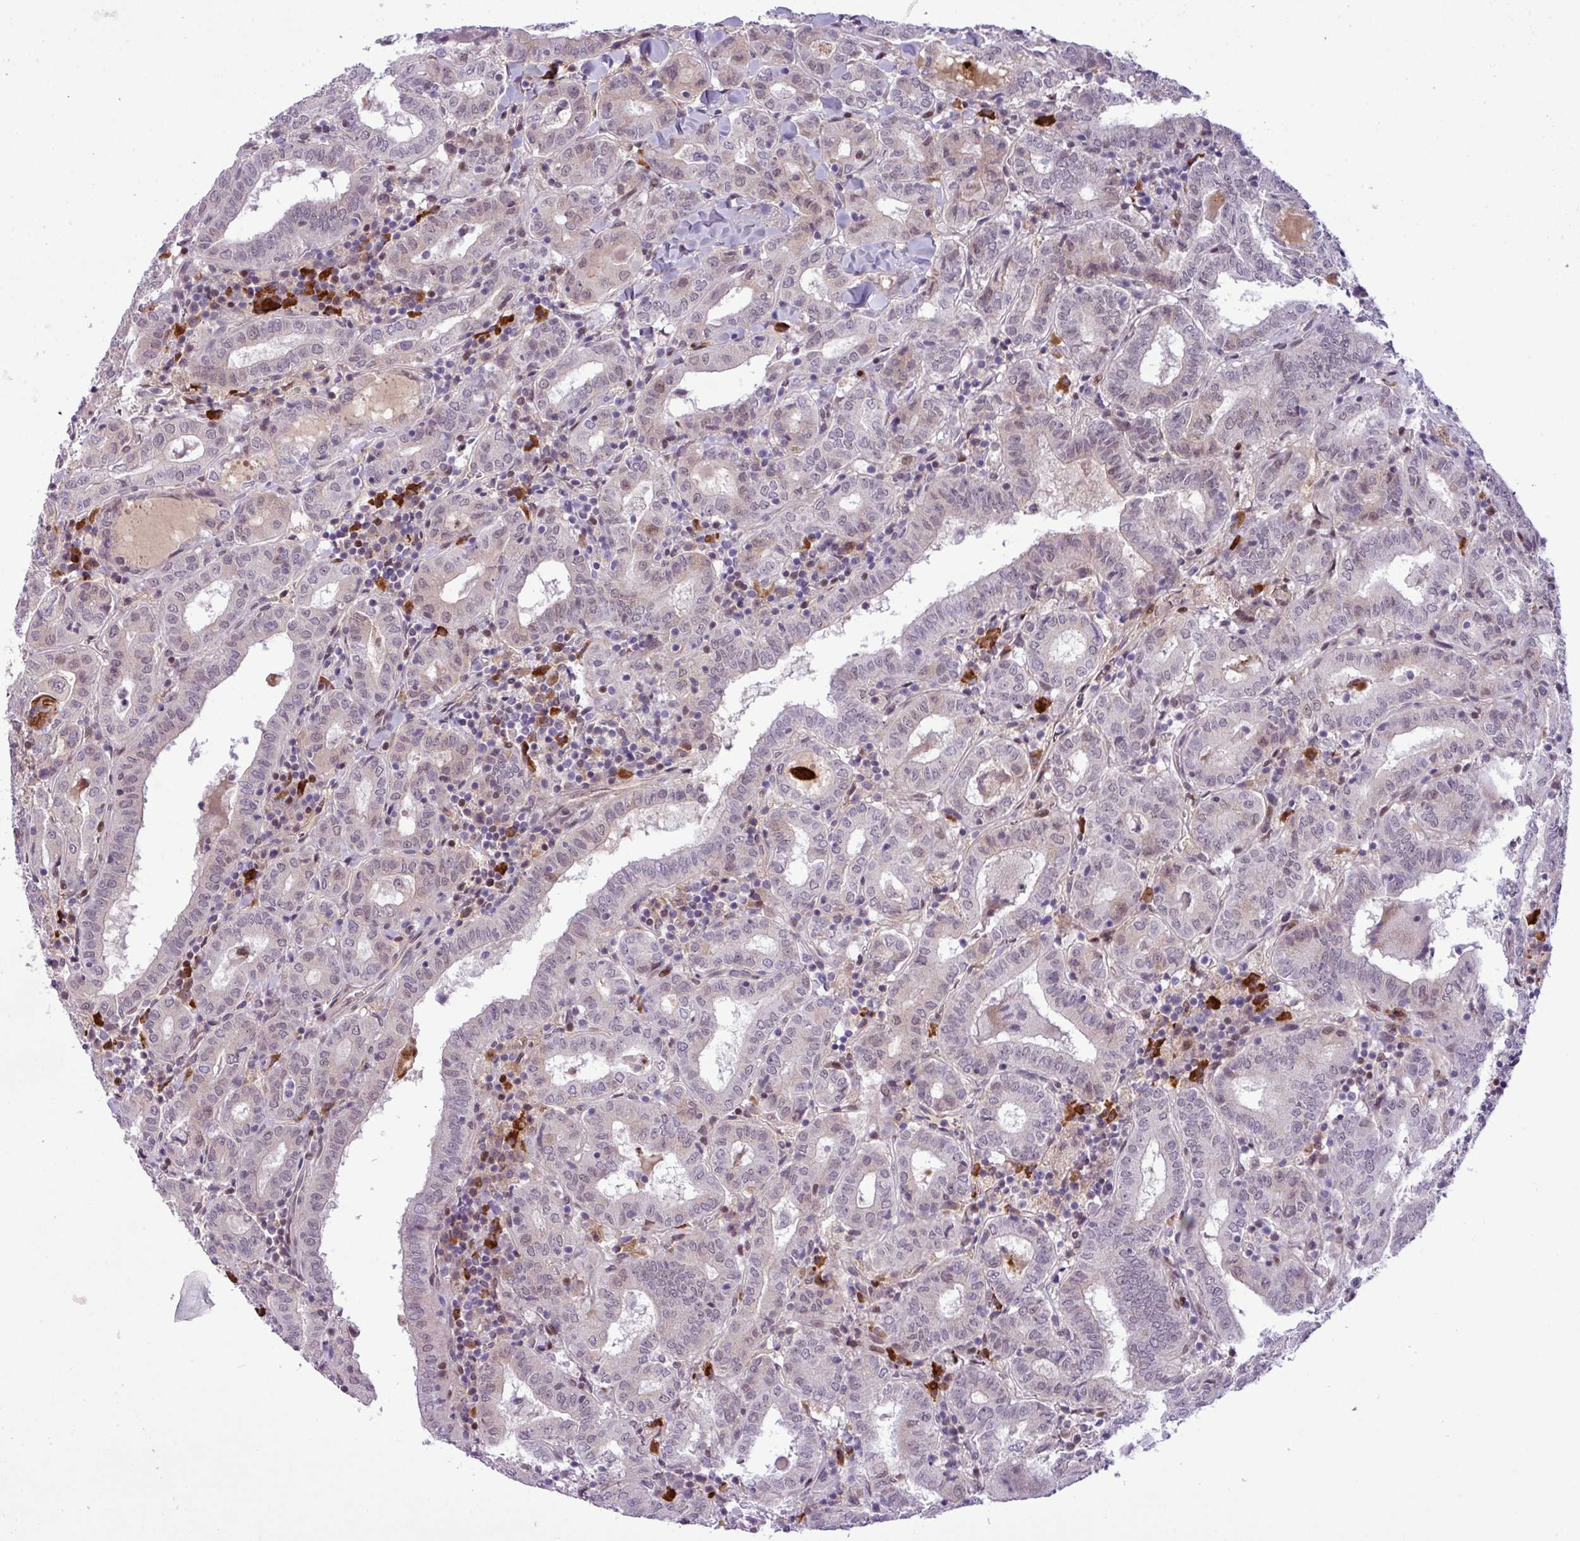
{"staining": {"intensity": "negative", "quantity": "none", "location": "none"}, "tissue": "thyroid cancer", "cell_type": "Tumor cells", "image_type": "cancer", "snomed": [{"axis": "morphology", "description": "Papillary adenocarcinoma, NOS"}, {"axis": "topography", "description": "Thyroid gland"}], "caption": "Immunohistochemistry (IHC) of thyroid cancer displays no positivity in tumor cells.", "gene": "SLC66A2", "patient": {"sex": "female", "age": 72}}